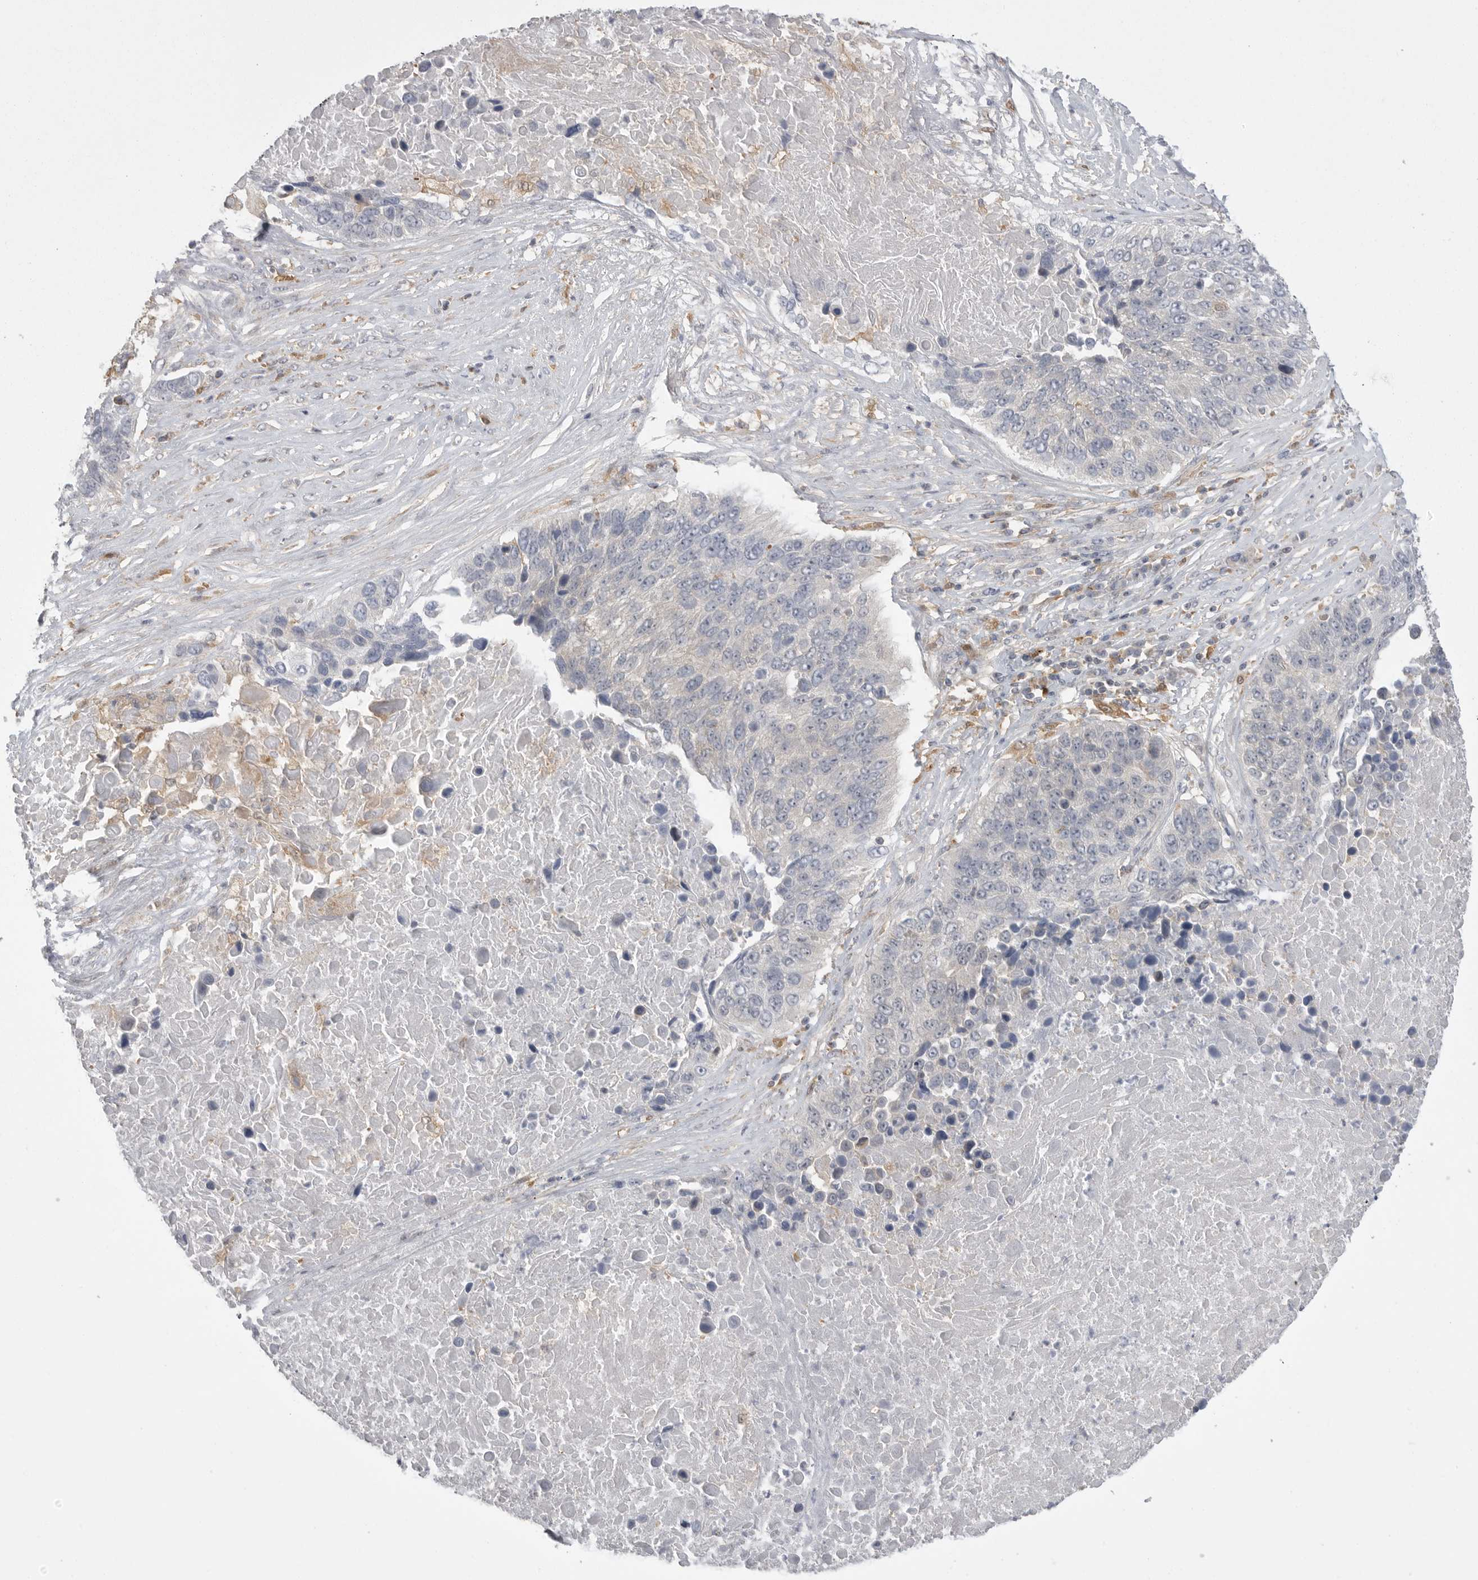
{"staining": {"intensity": "negative", "quantity": "none", "location": "none"}, "tissue": "lung cancer", "cell_type": "Tumor cells", "image_type": "cancer", "snomed": [{"axis": "morphology", "description": "Squamous cell carcinoma, NOS"}, {"axis": "topography", "description": "Lung"}], "caption": "A photomicrograph of squamous cell carcinoma (lung) stained for a protein demonstrates no brown staining in tumor cells. (DAB immunohistochemistry (IHC), high magnification).", "gene": "KYAT3", "patient": {"sex": "male", "age": 66}}